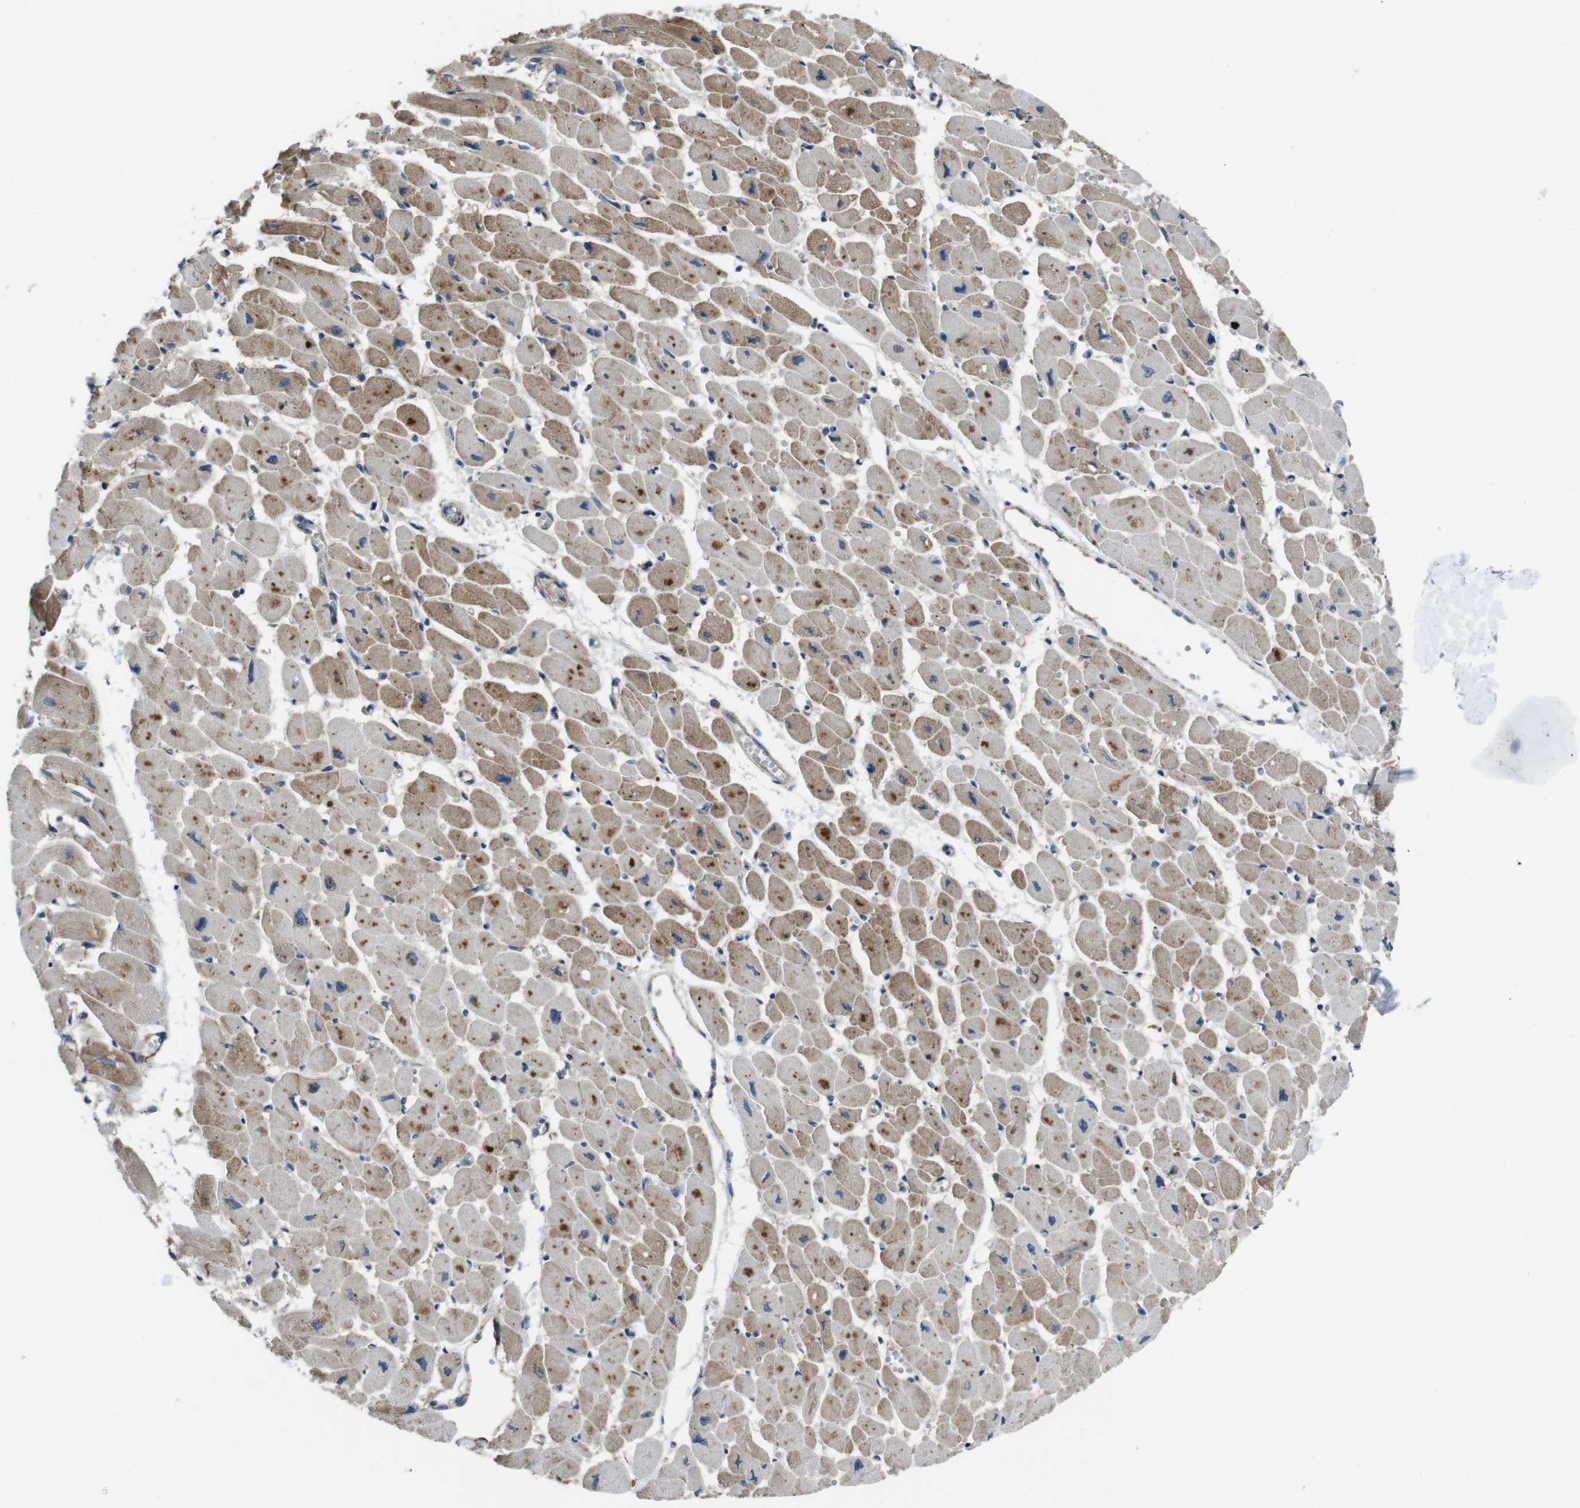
{"staining": {"intensity": "moderate", "quantity": ">75%", "location": "cytoplasmic/membranous"}, "tissue": "heart muscle", "cell_type": "Cardiomyocytes", "image_type": "normal", "snomed": [{"axis": "morphology", "description": "Normal tissue, NOS"}, {"axis": "topography", "description": "Heart"}], "caption": "Immunohistochemical staining of unremarkable heart muscle displays >75% levels of moderate cytoplasmic/membranous protein positivity in about >75% of cardiomyocytes.", "gene": "SLC22A23", "patient": {"sex": "female", "age": 54}}